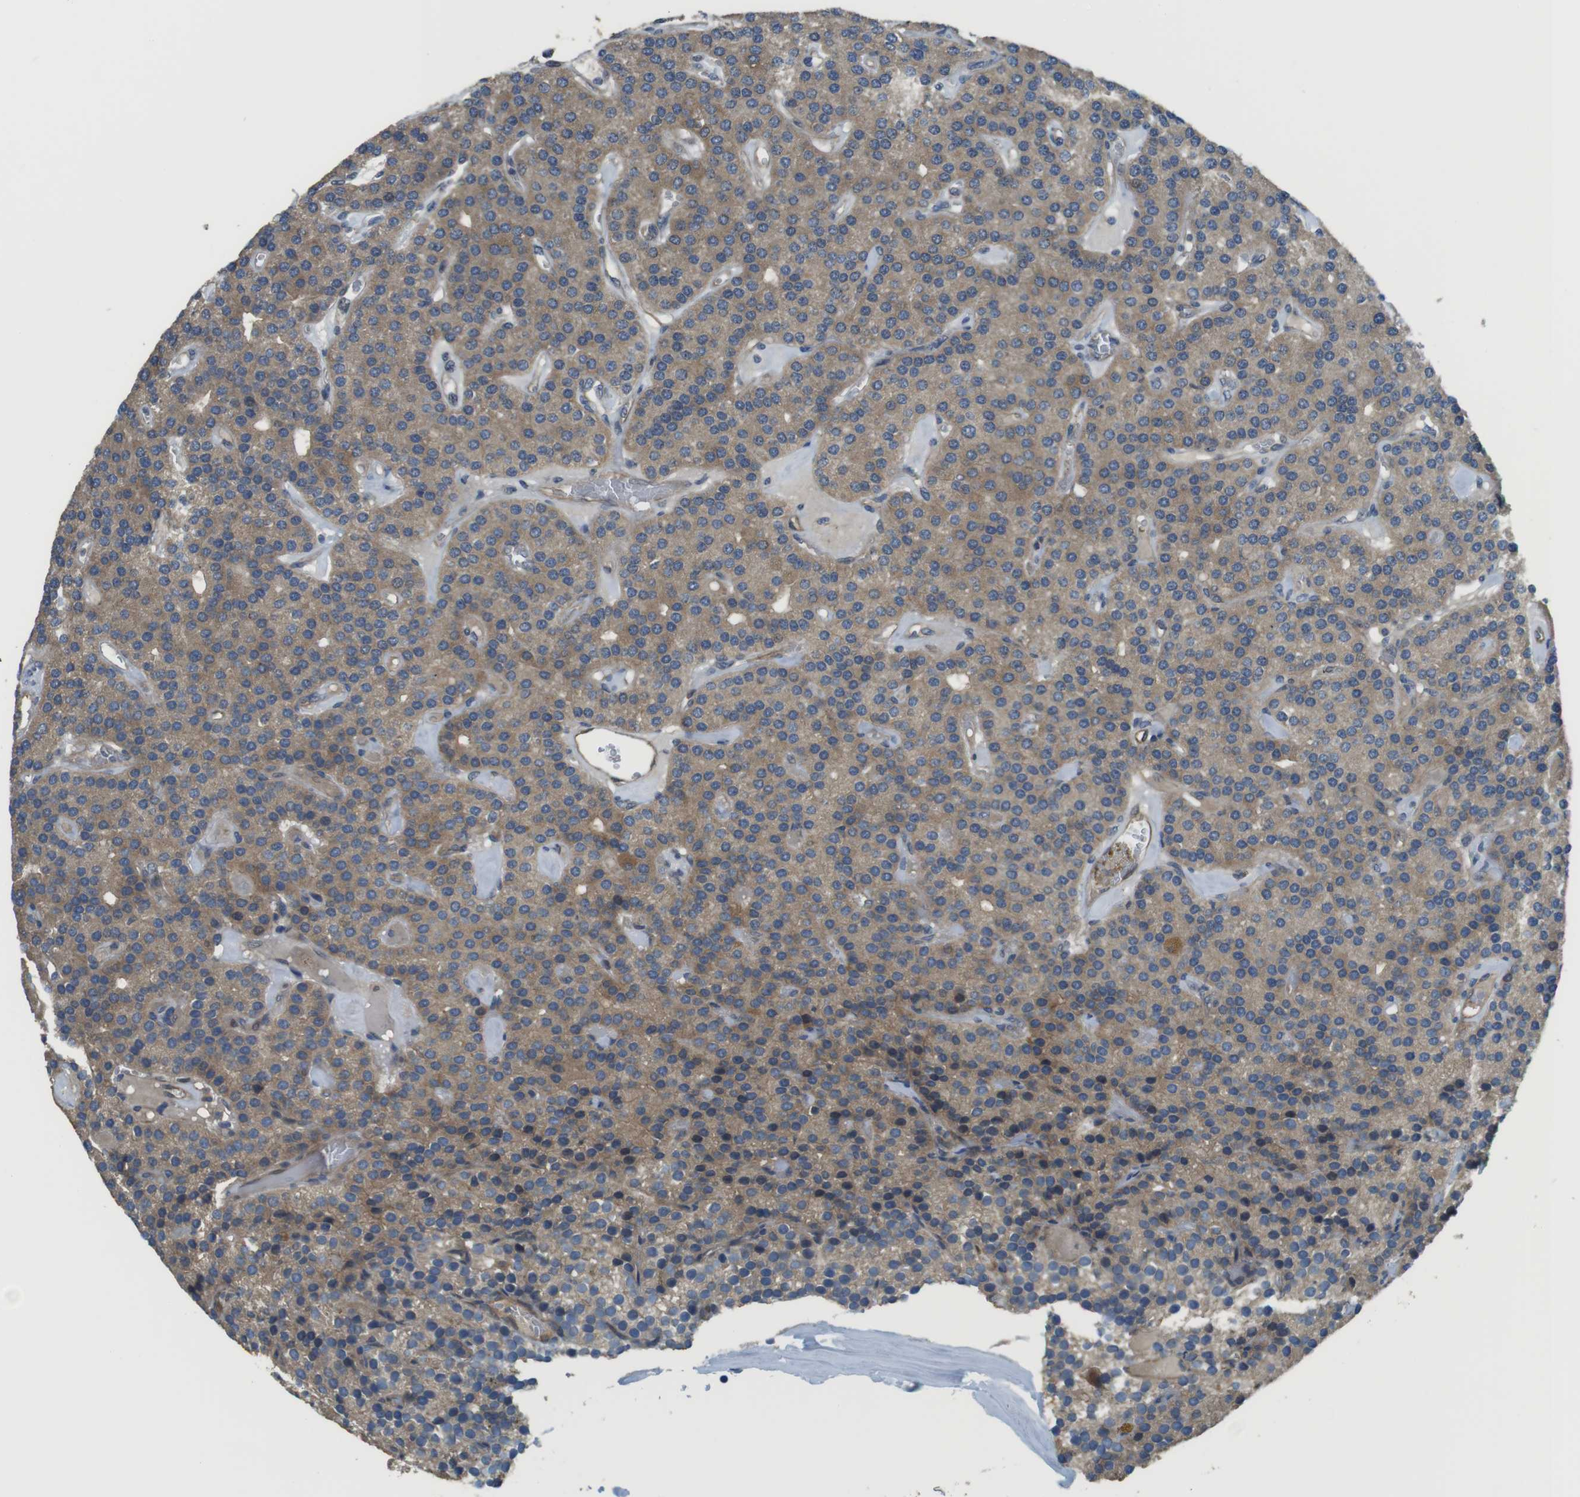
{"staining": {"intensity": "moderate", "quantity": ">75%", "location": "cytoplasmic/membranous,nuclear"}, "tissue": "parathyroid gland", "cell_type": "Glandular cells", "image_type": "normal", "snomed": [{"axis": "morphology", "description": "Normal tissue, NOS"}, {"axis": "morphology", "description": "Adenoma, NOS"}, {"axis": "topography", "description": "Parathyroid gland"}], "caption": "Protein expression by immunohistochemistry (IHC) reveals moderate cytoplasmic/membranous,nuclear staining in about >75% of glandular cells in unremarkable parathyroid gland.", "gene": "ABHD15", "patient": {"sex": "female", "age": 86}}